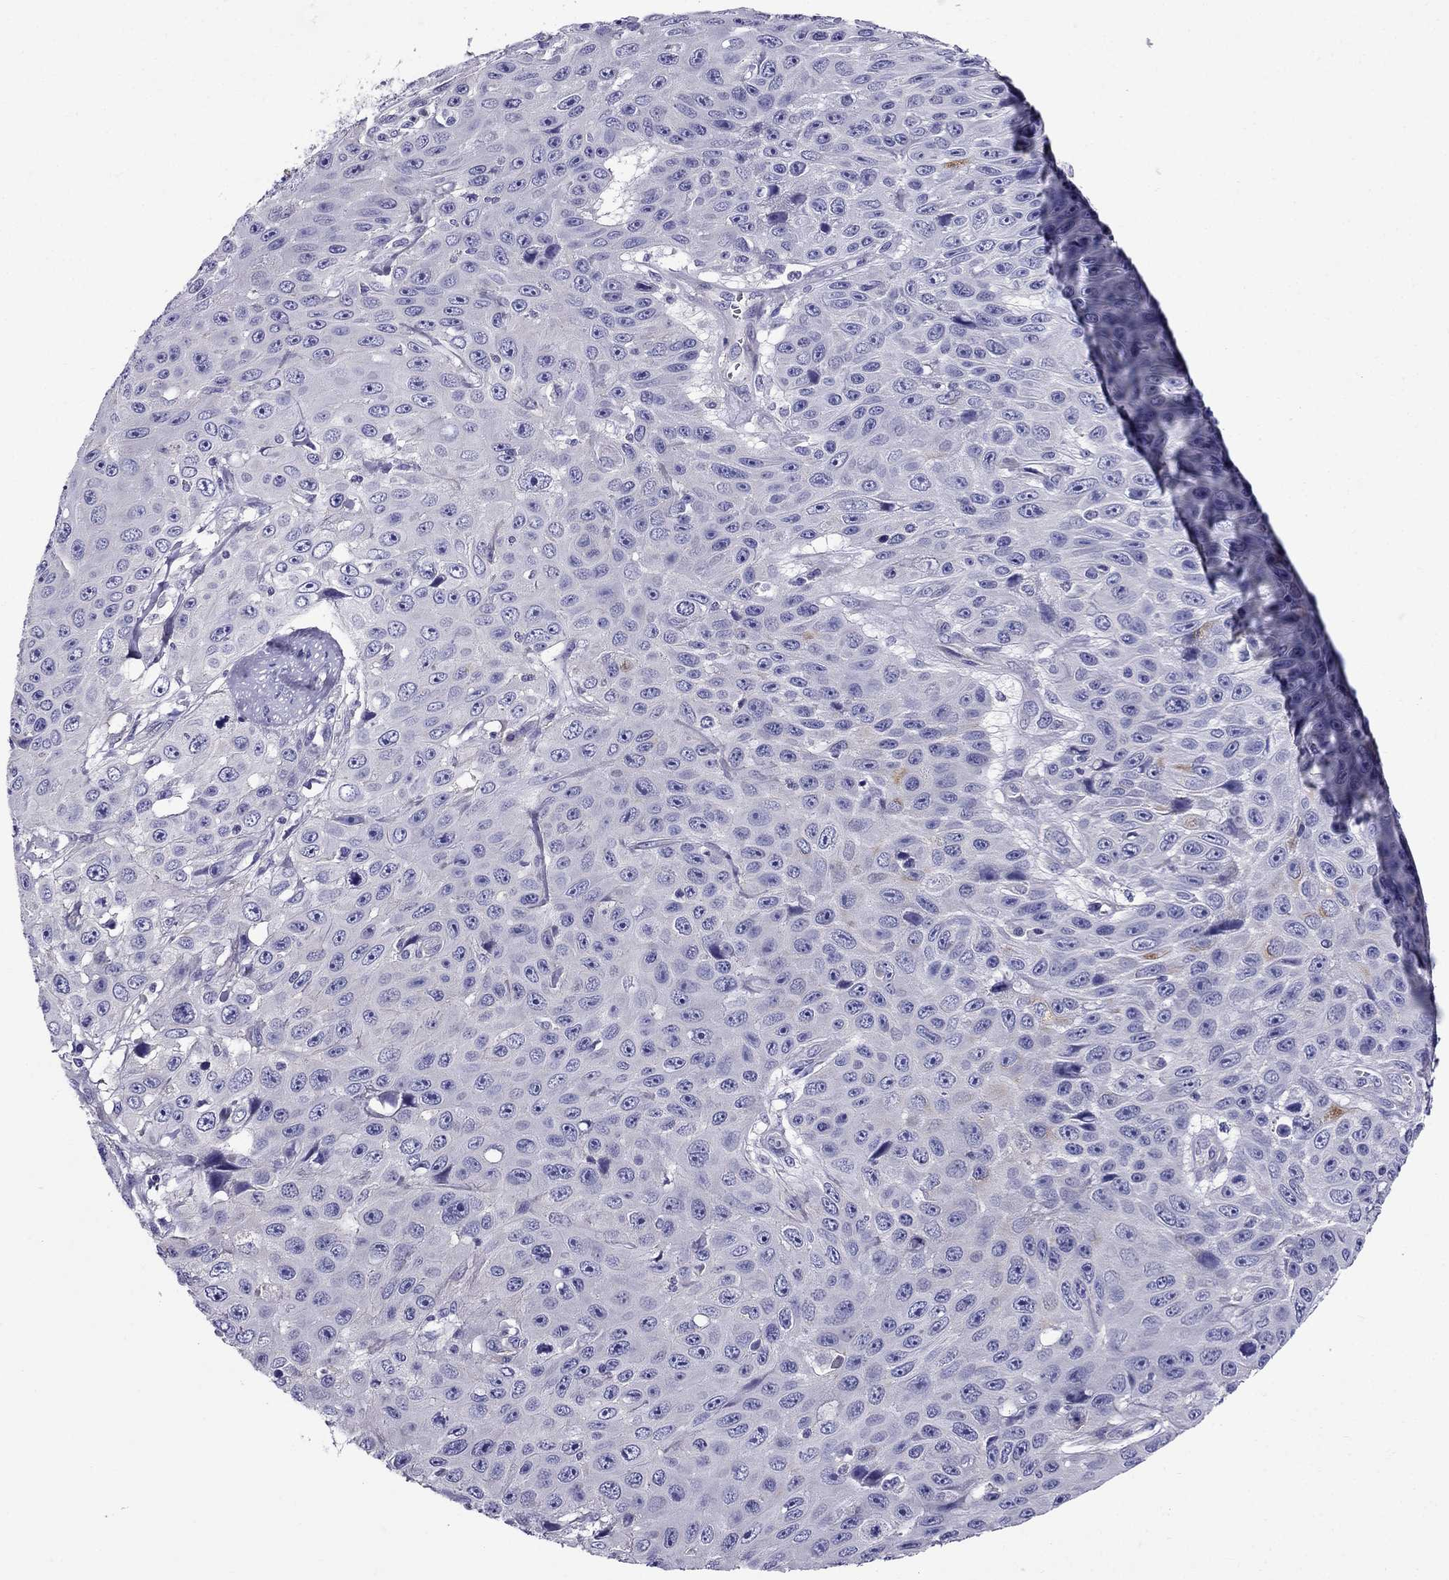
{"staining": {"intensity": "negative", "quantity": "none", "location": "none"}, "tissue": "skin cancer", "cell_type": "Tumor cells", "image_type": "cancer", "snomed": [{"axis": "morphology", "description": "Squamous cell carcinoma, NOS"}, {"axis": "topography", "description": "Skin"}], "caption": "Immunohistochemical staining of human skin cancer (squamous cell carcinoma) reveals no significant positivity in tumor cells.", "gene": "GPR50", "patient": {"sex": "male", "age": 82}}